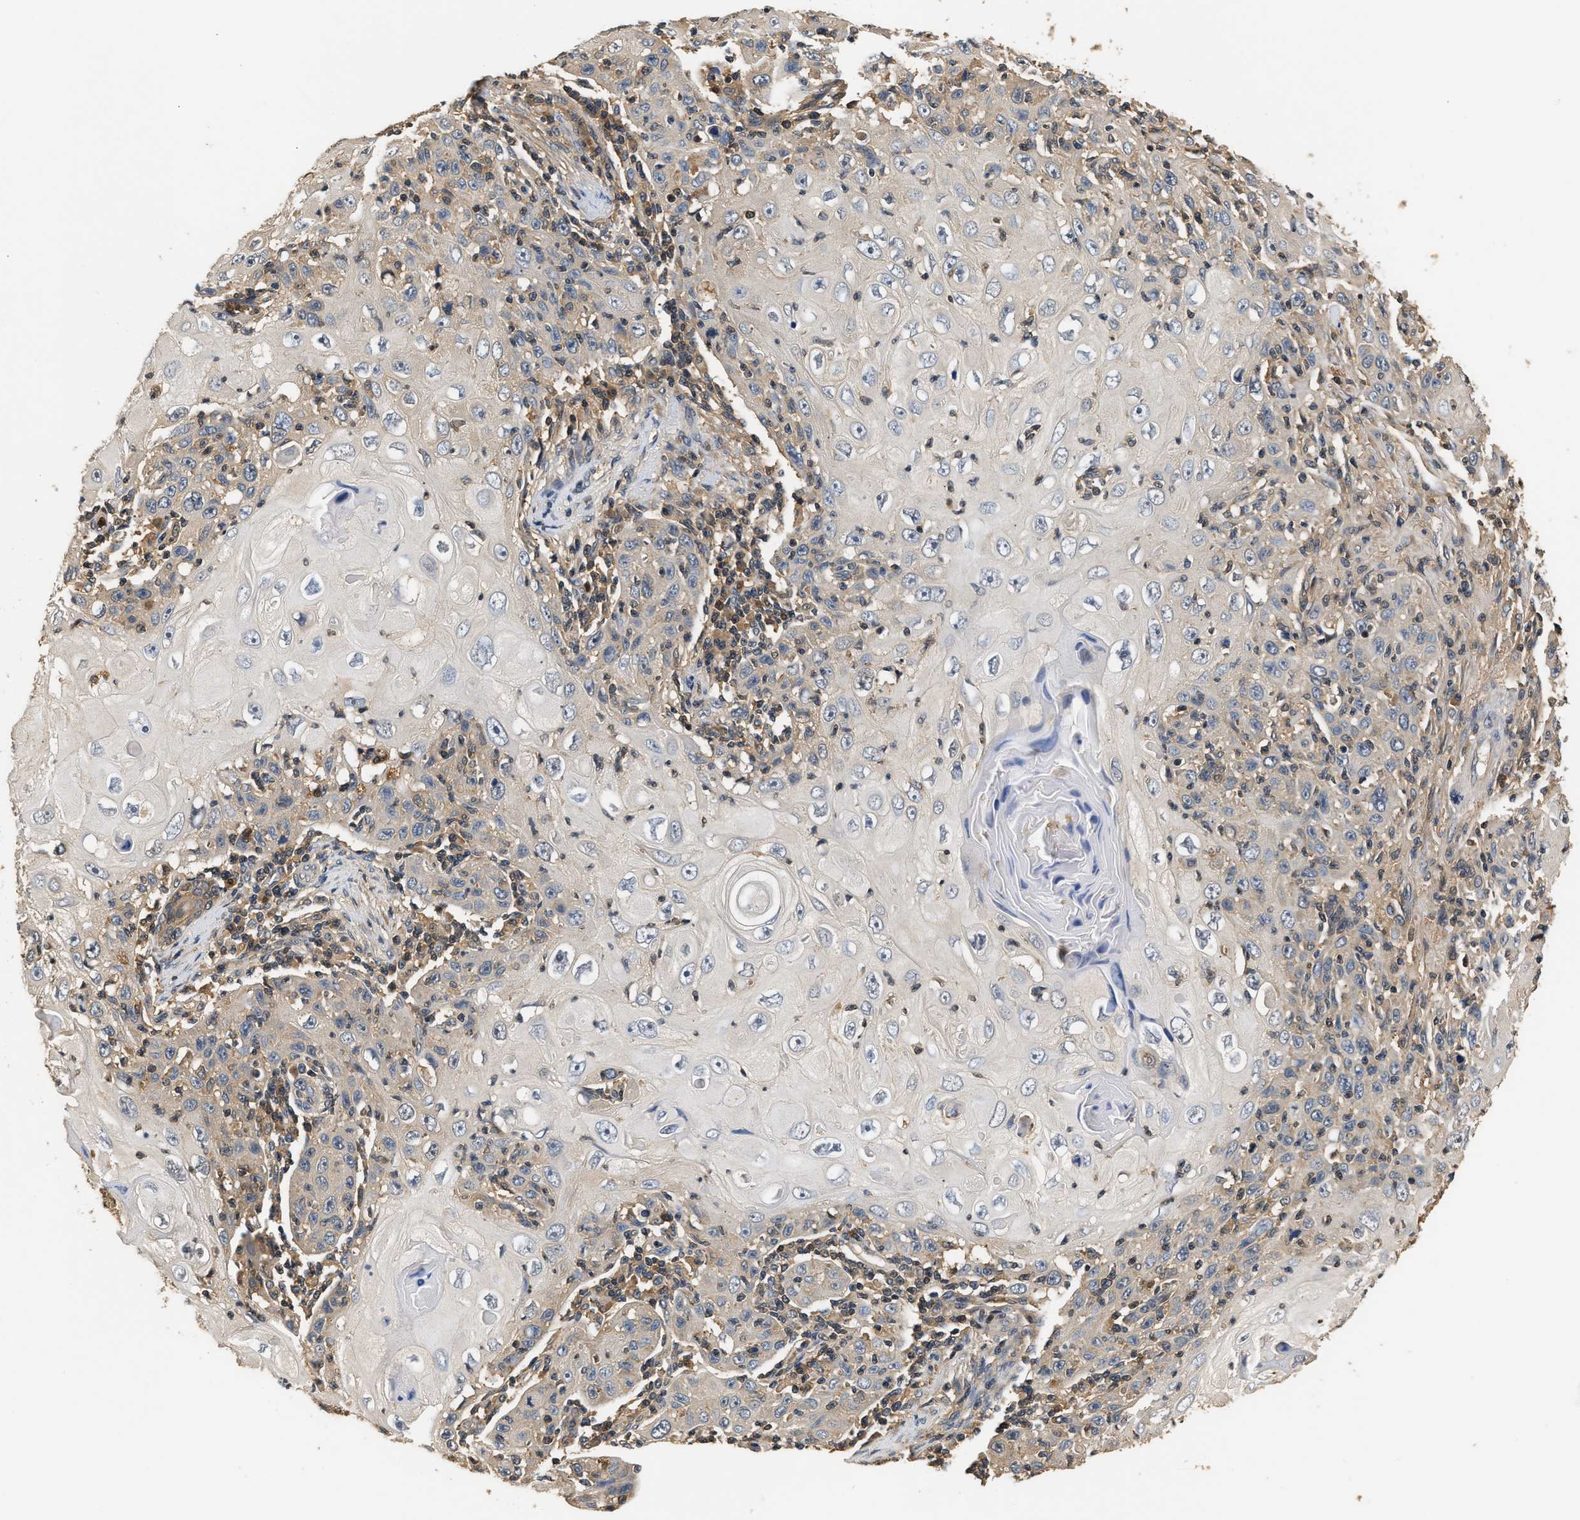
{"staining": {"intensity": "negative", "quantity": "none", "location": "none"}, "tissue": "skin cancer", "cell_type": "Tumor cells", "image_type": "cancer", "snomed": [{"axis": "morphology", "description": "Squamous cell carcinoma, NOS"}, {"axis": "topography", "description": "Skin"}], "caption": "The image shows no significant positivity in tumor cells of squamous cell carcinoma (skin).", "gene": "GPI", "patient": {"sex": "female", "age": 88}}